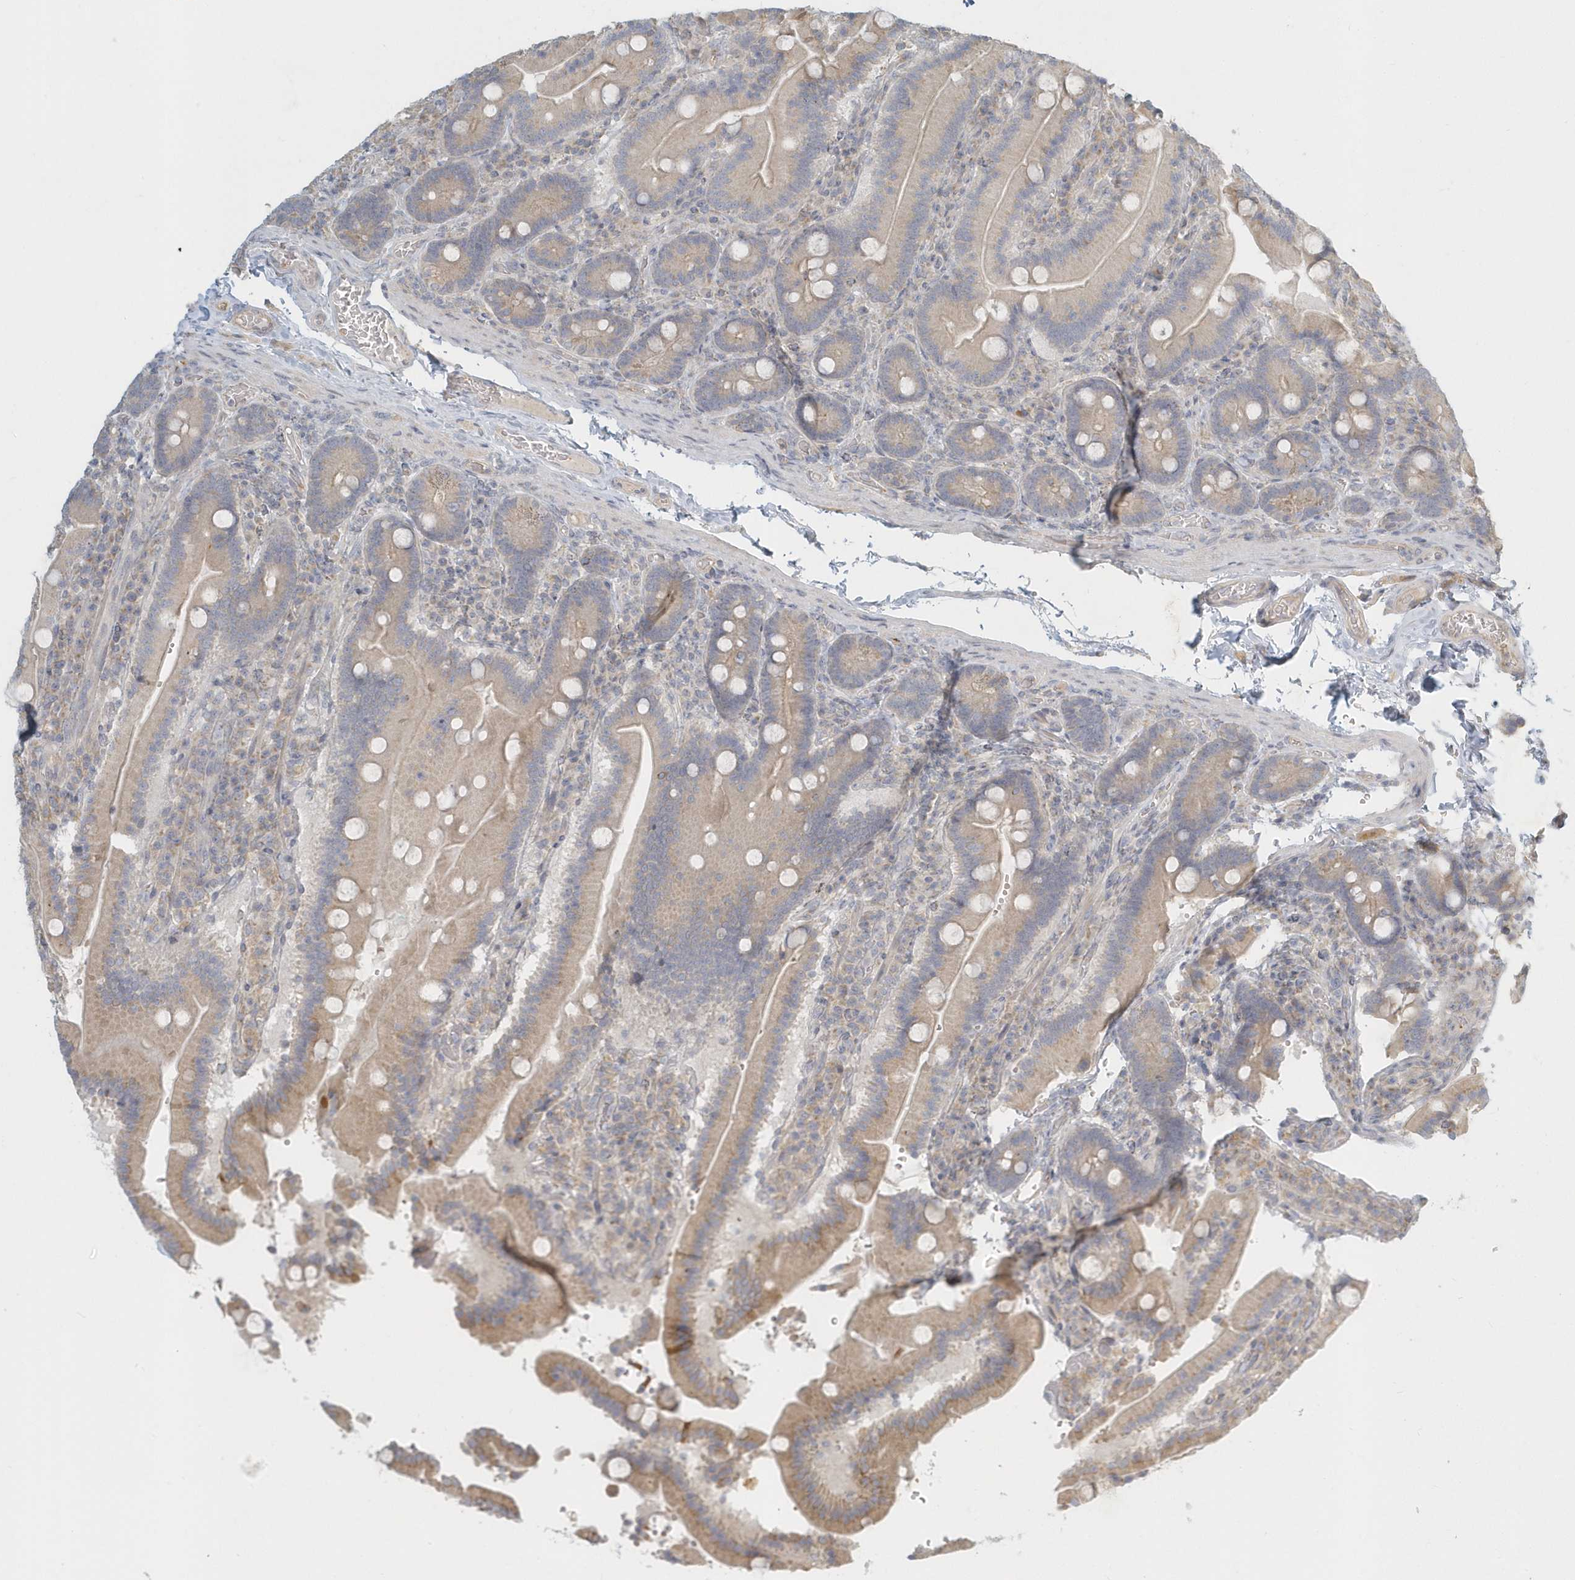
{"staining": {"intensity": "weak", "quantity": ">75%", "location": "cytoplasmic/membranous"}, "tissue": "duodenum", "cell_type": "Glandular cells", "image_type": "normal", "snomed": [{"axis": "morphology", "description": "Normal tissue, NOS"}, {"axis": "topography", "description": "Duodenum"}], "caption": "Protein staining by immunohistochemistry displays weak cytoplasmic/membranous expression in about >75% of glandular cells in unremarkable duodenum. The staining is performed using DAB brown chromogen to label protein expression. The nuclei are counter-stained blue using hematoxylin.", "gene": "NAPB", "patient": {"sex": "female", "age": 62}}